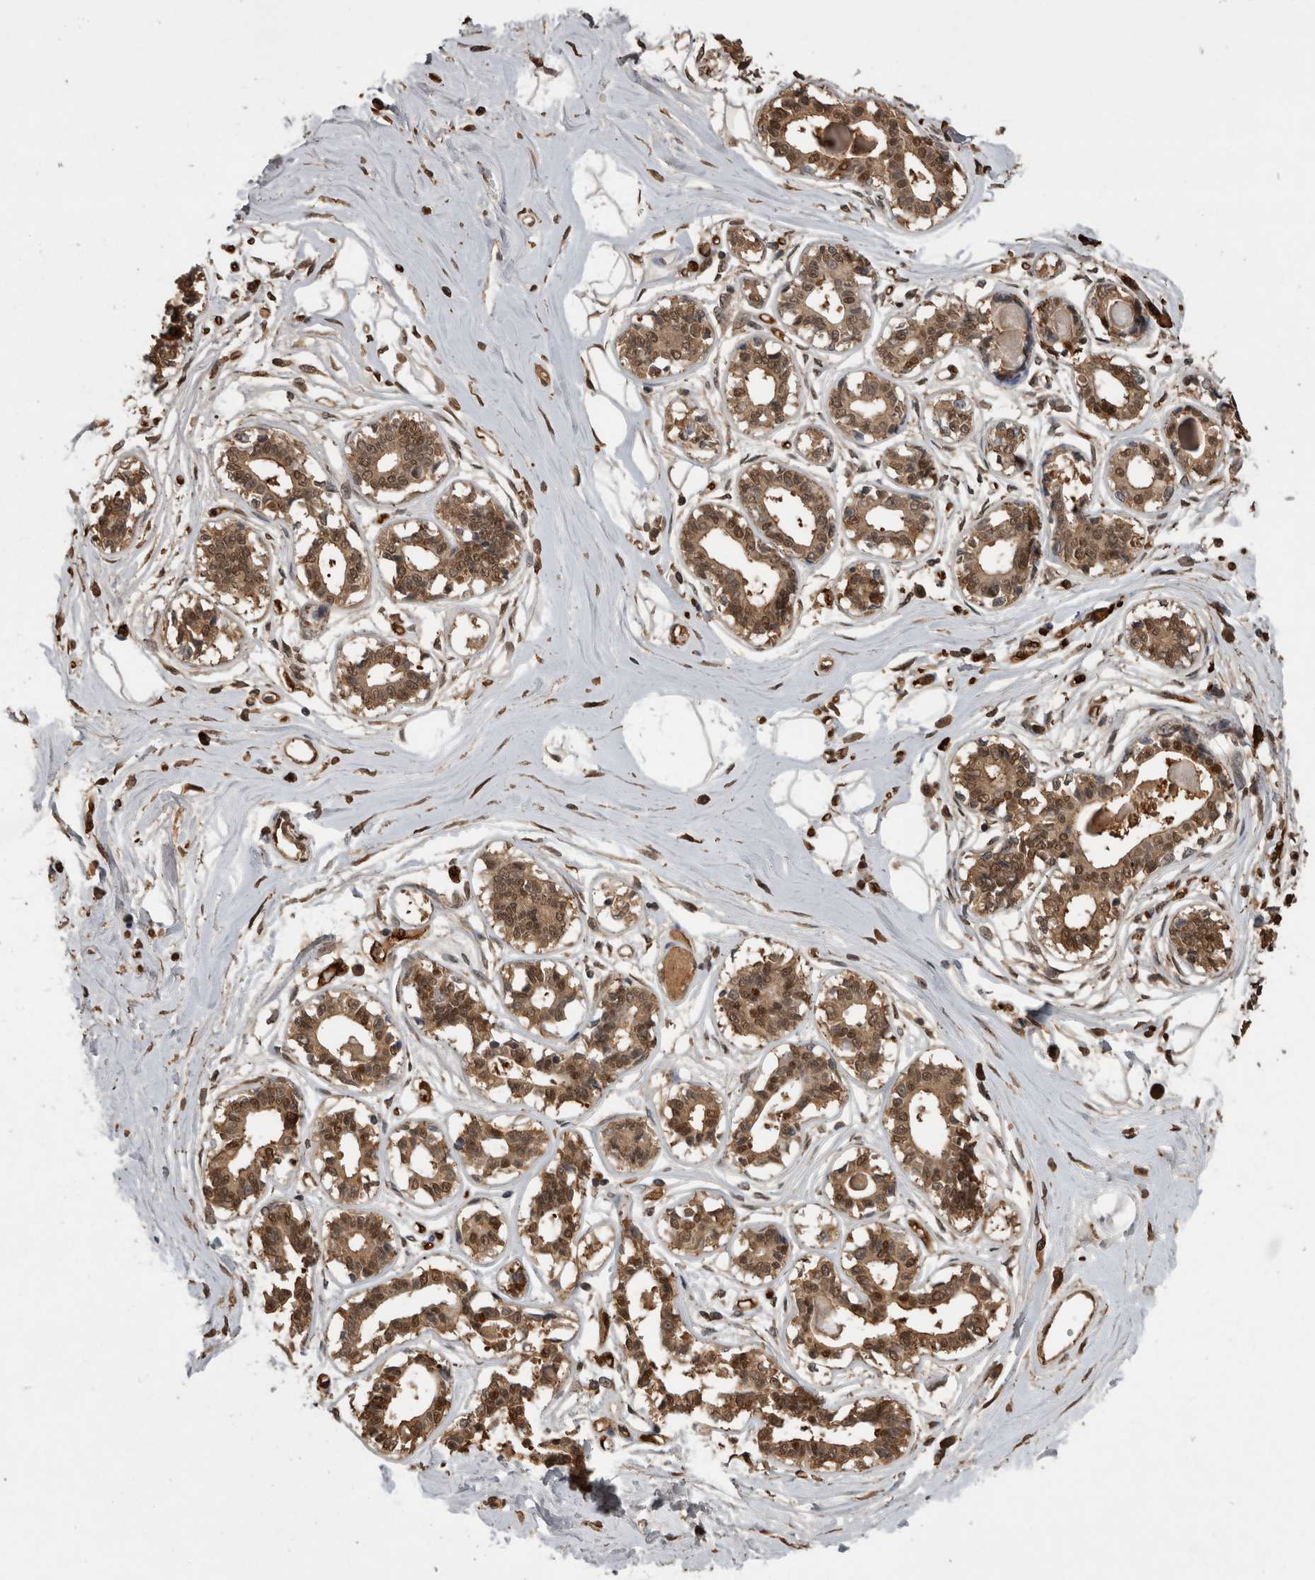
{"staining": {"intensity": "moderate", "quantity": "<25%", "location": "cytoplasmic/membranous,nuclear"}, "tissue": "breast", "cell_type": "Adipocytes", "image_type": "normal", "snomed": [{"axis": "morphology", "description": "Normal tissue, NOS"}, {"axis": "topography", "description": "Breast"}], "caption": "Unremarkable breast demonstrates moderate cytoplasmic/membranous,nuclear expression in approximately <25% of adipocytes Using DAB (3,3'-diaminobenzidine) (brown) and hematoxylin (blue) stains, captured at high magnification using brightfield microscopy..", "gene": "LXN", "patient": {"sex": "female", "age": 45}}